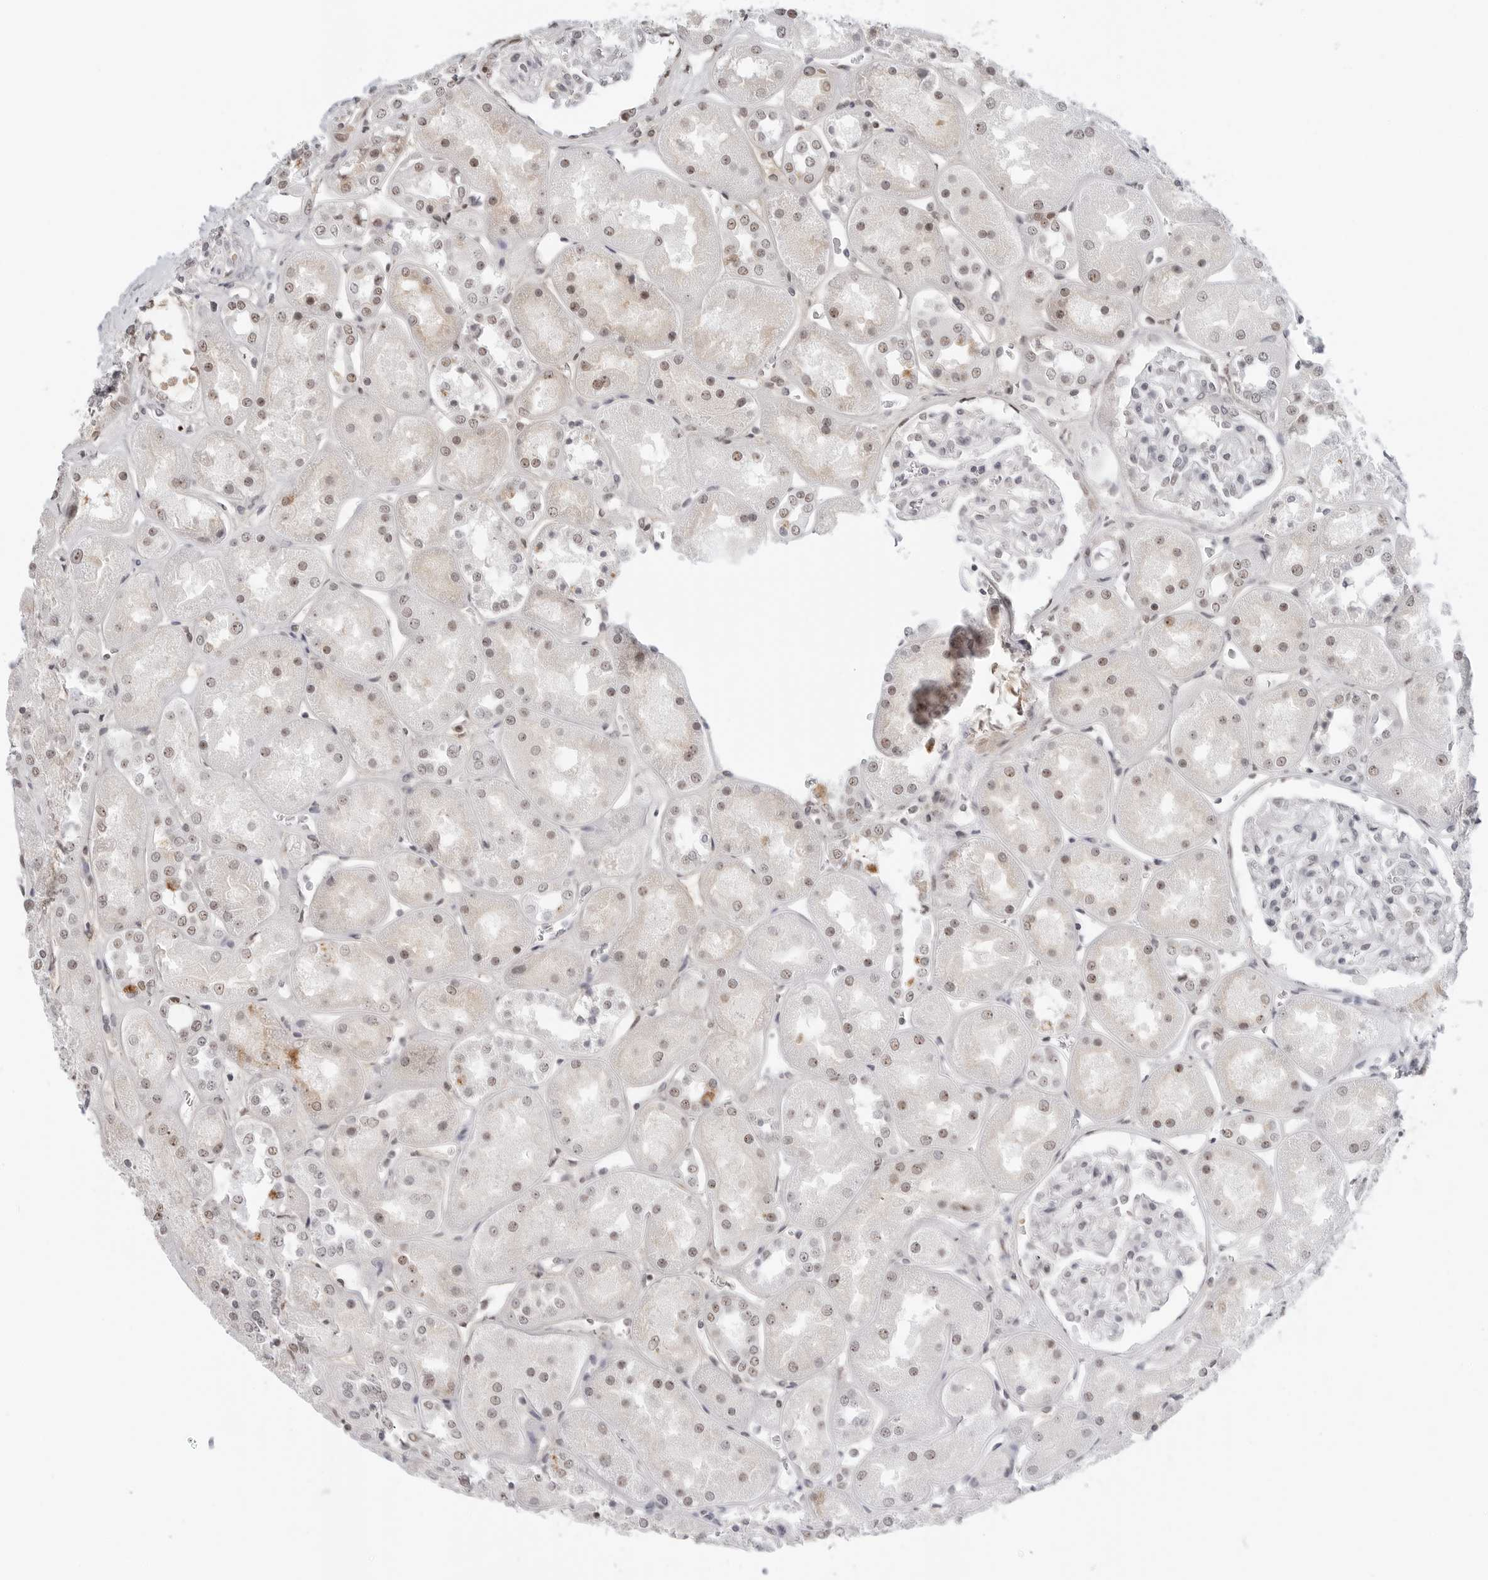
{"staining": {"intensity": "negative", "quantity": "none", "location": "none"}, "tissue": "kidney", "cell_type": "Cells in glomeruli", "image_type": "normal", "snomed": [{"axis": "morphology", "description": "Normal tissue, NOS"}, {"axis": "topography", "description": "Kidney"}], "caption": "Cells in glomeruli show no significant protein positivity in normal kidney. (DAB IHC with hematoxylin counter stain).", "gene": "WRAP53", "patient": {"sex": "male", "age": 70}}